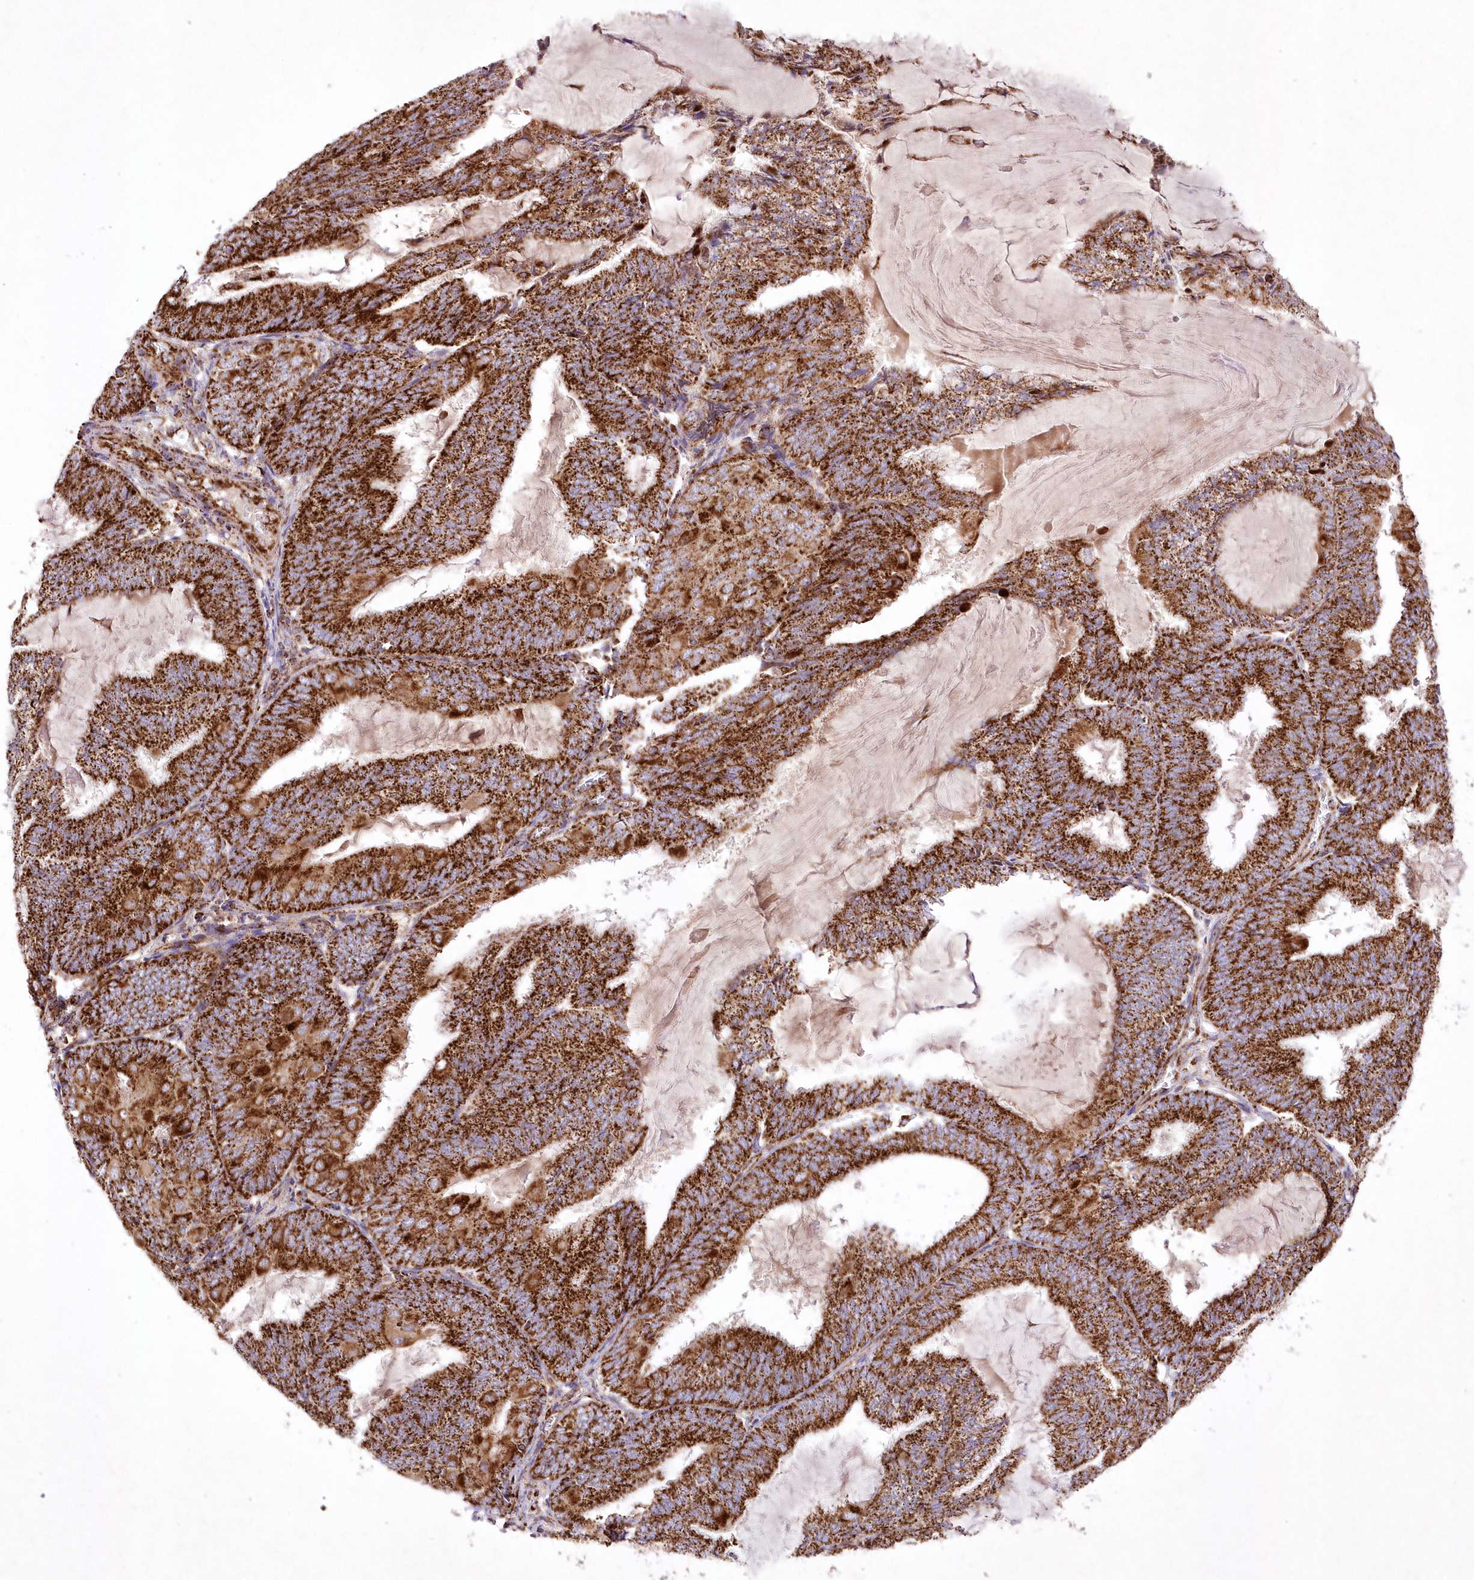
{"staining": {"intensity": "strong", "quantity": ">75%", "location": "cytoplasmic/membranous"}, "tissue": "endometrial cancer", "cell_type": "Tumor cells", "image_type": "cancer", "snomed": [{"axis": "morphology", "description": "Adenocarcinoma, NOS"}, {"axis": "topography", "description": "Endometrium"}], "caption": "Human endometrial adenocarcinoma stained with a brown dye exhibits strong cytoplasmic/membranous positive expression in about >75% of tumor cells.", "gene": "ASNSD1", "patient": {"sex": "female", "age": 81}}